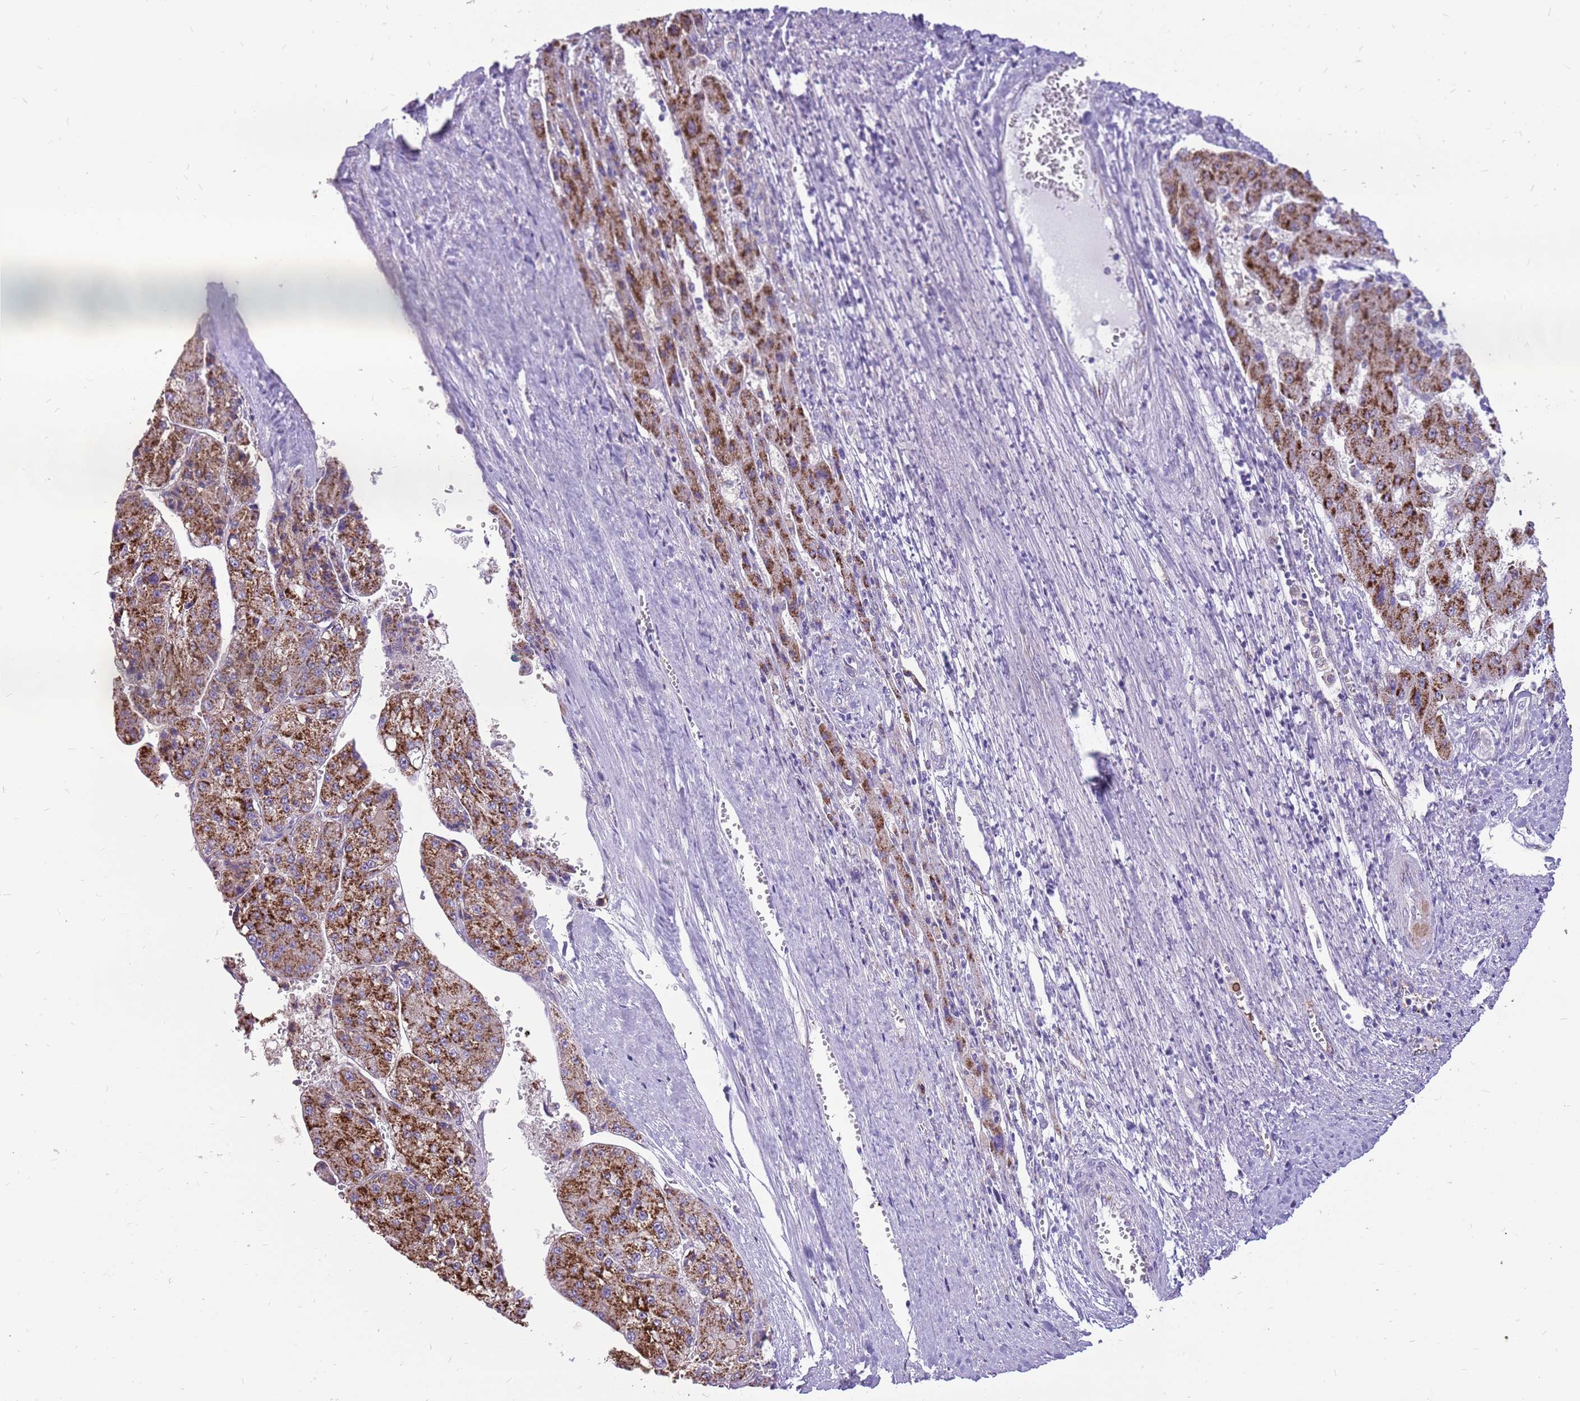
{"staining": {"intensity": "strong", "quantity": ">75%", "location": "cytoplasmic/membranous"}, "tissue": "liver cancer", "cell_type": "Tumor cells", "image_type": "cancer", "snomed": [{"axis": "morphology", "description": "Carcinoma, Hepatocellular, NOS"}, {"axis": "topography", "description": "Liver"}], "caption": "Protein analysis of liver cancer tissue reveals strong cytoplasmic/membranous positivity in about >75% of tumor cells.", "gene": "PCNX1", "patient": {"sex": "female", "age": 73}}